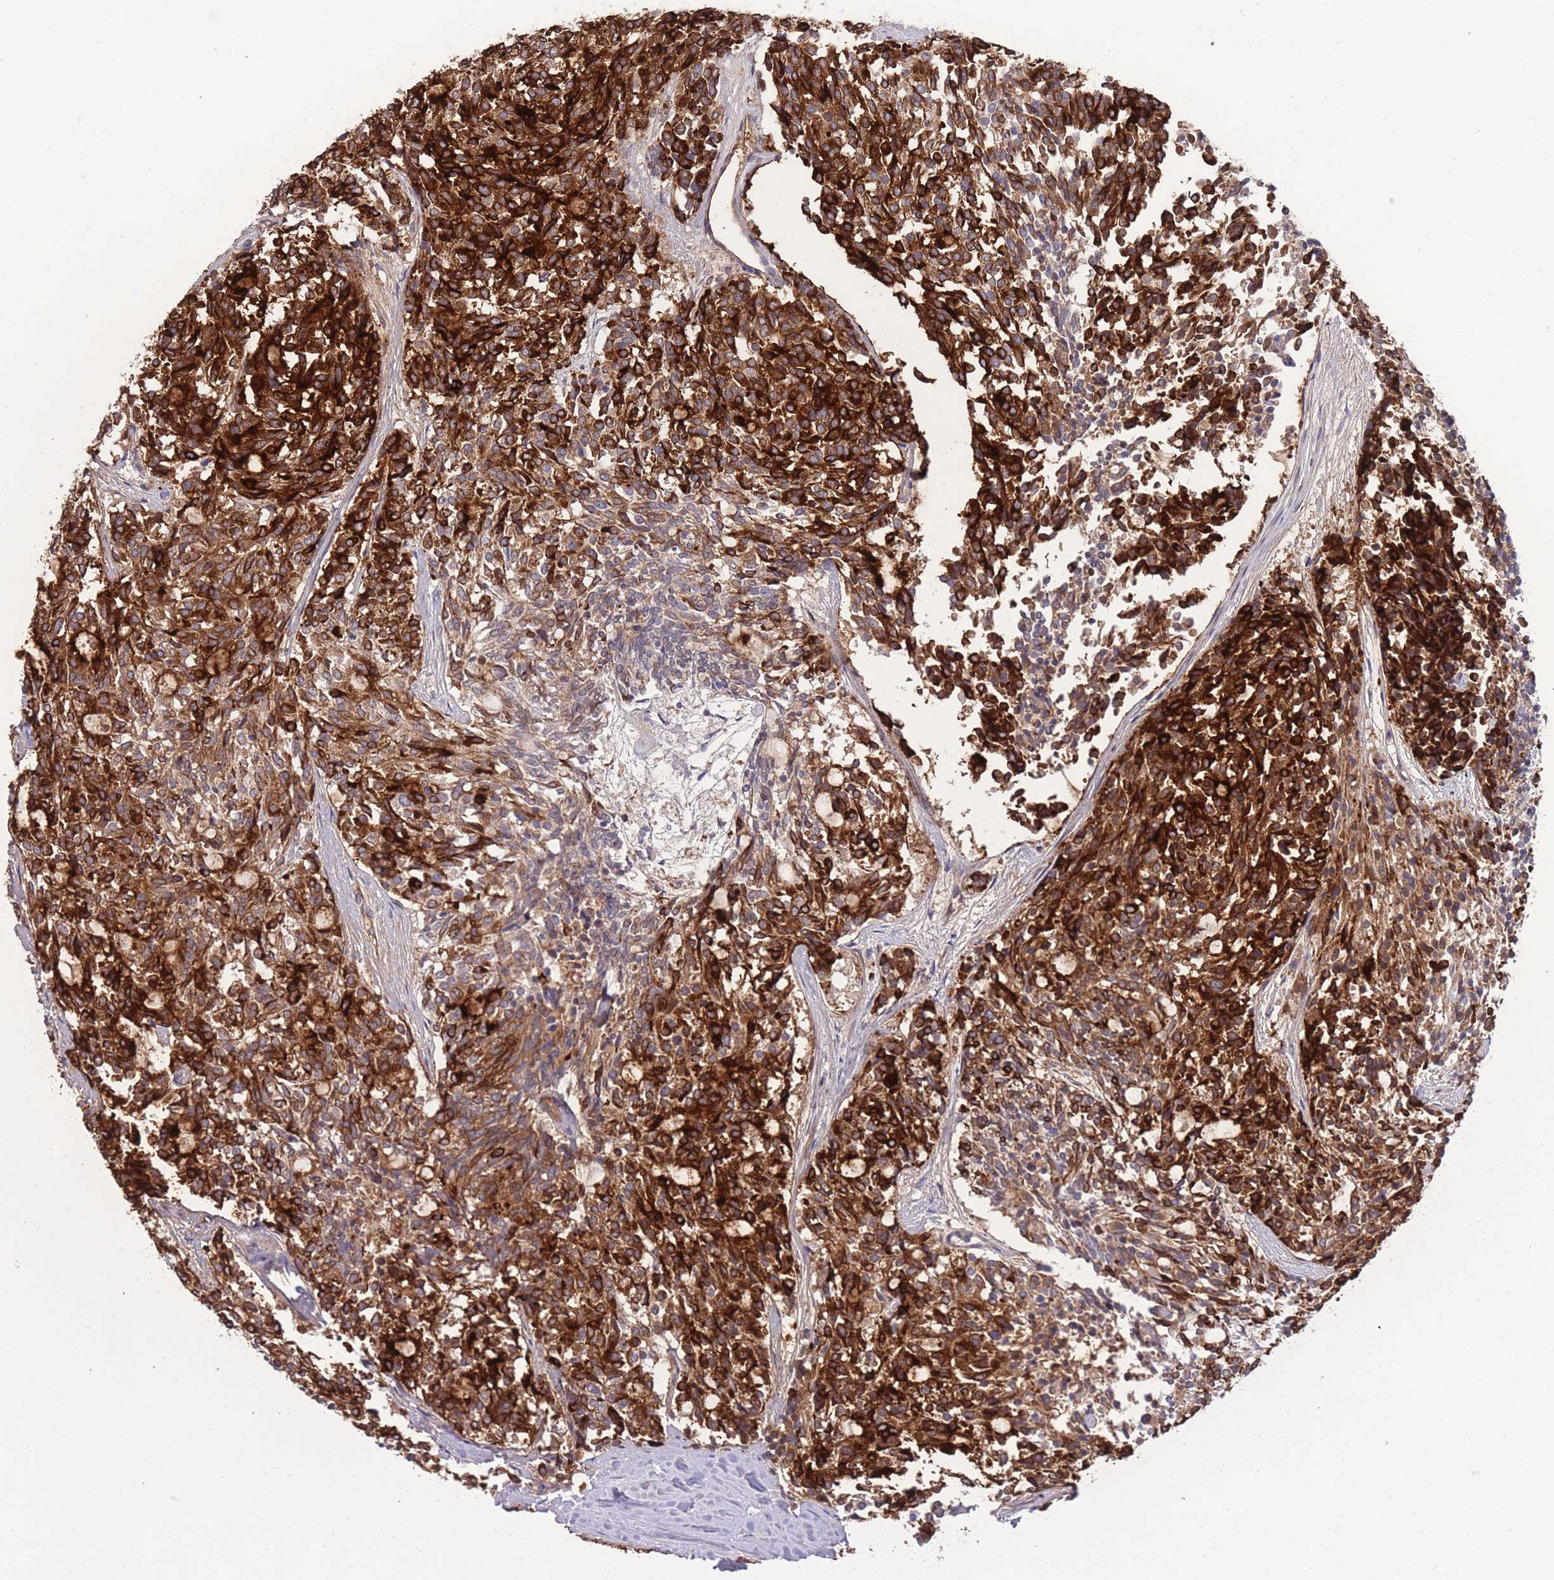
{"staining": {"intensity": "strong", "quantity": ">75%", "location": "cytoplasmic/membranous"}, "tissue": "carcinoid", "cell_type": "Tumor cells", "image_type": "cancer", "snomed": [{"axis": "morphology", "description": "Carcinoid, malignant, NOS"}, {"axis": "topography", "description": "Pancreas"}], "caption": "Immunohistochemical staining of malignant carcinoid demonstrates high levels of strong cytoplasmic/membranous protein expression in approximately >75% of tumor cells.", "gene": "RGS11", "patient": {"sex": "female", "age": 54}}